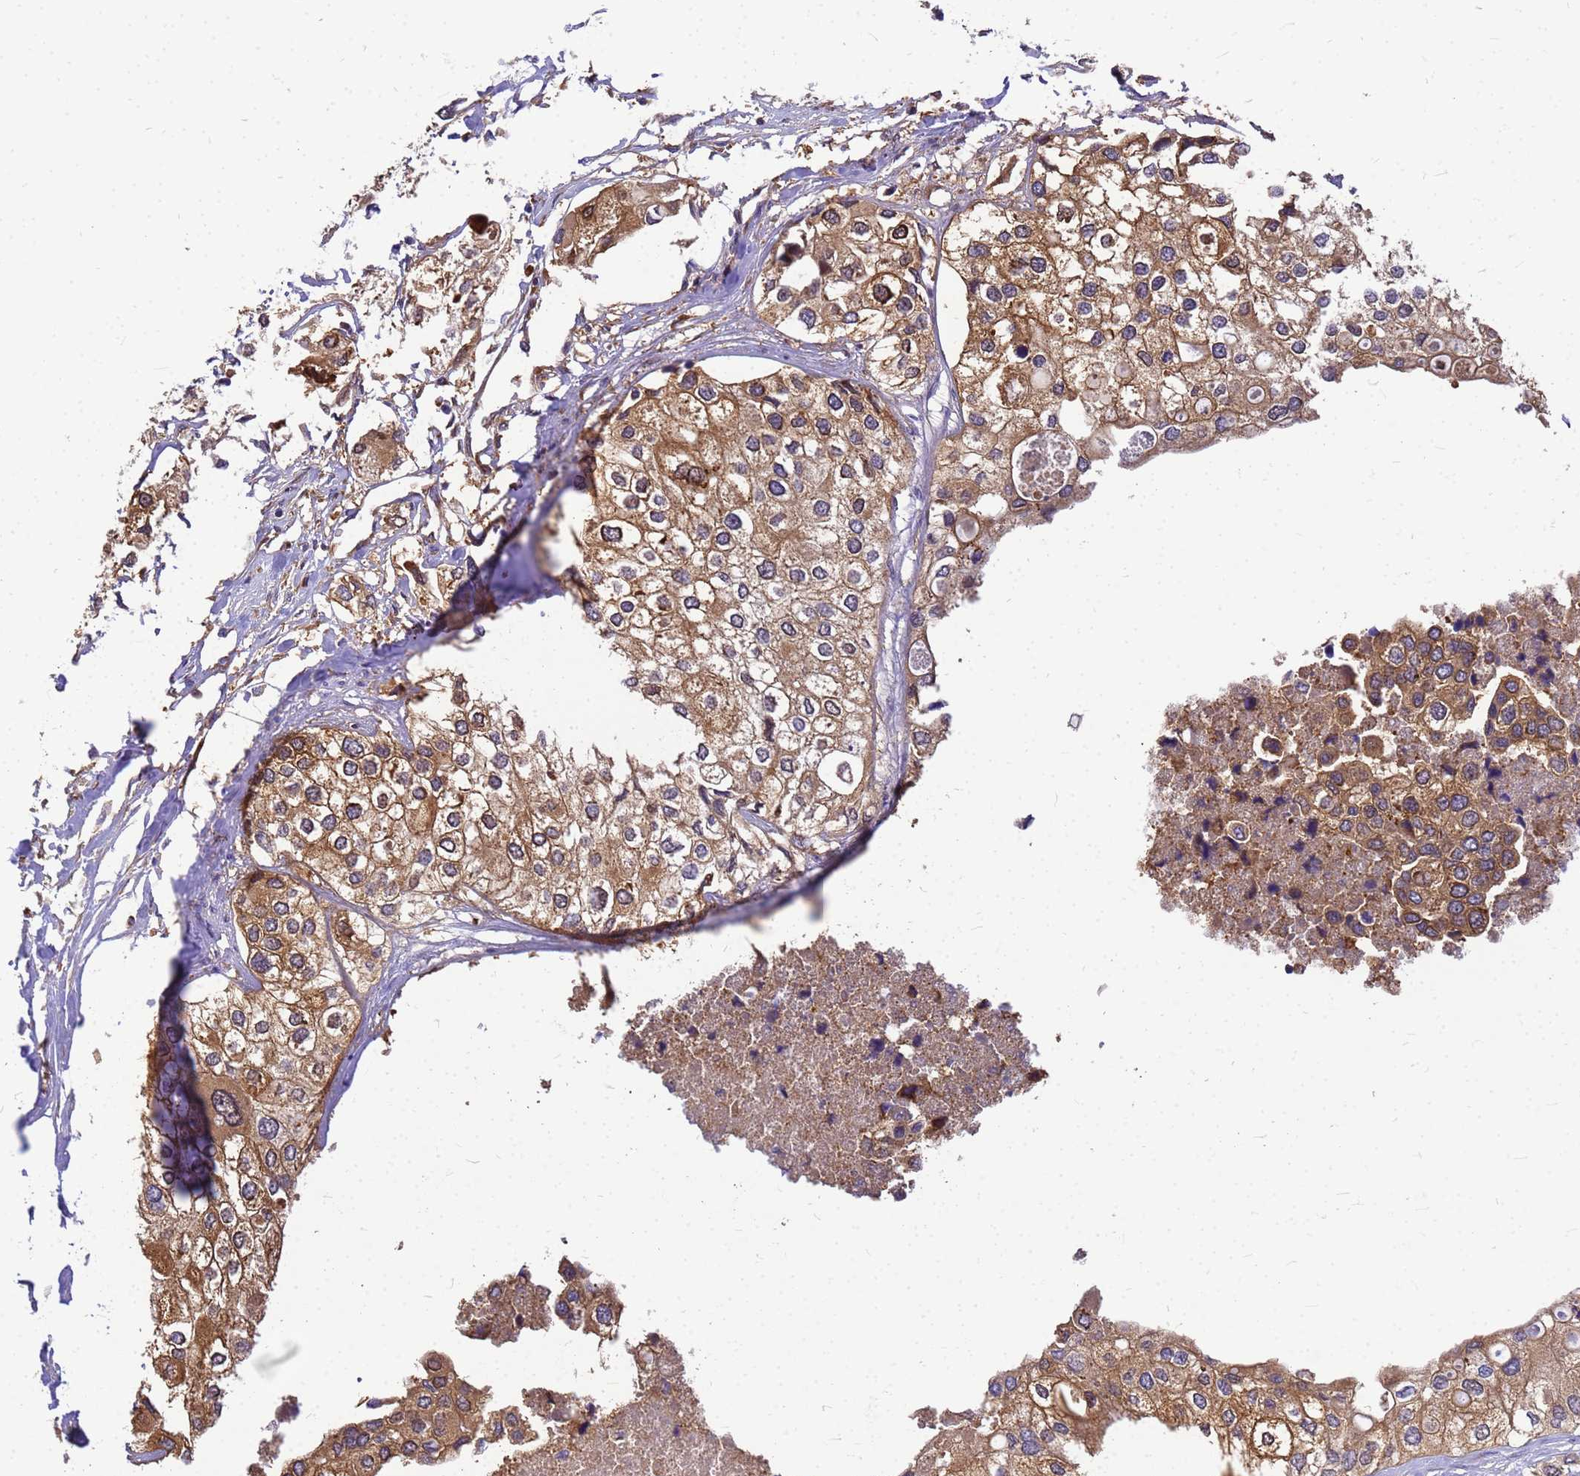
{"staining": {"intensity": "moderate", "quantity": ">75%", "location": "cytoplasmic/membranous"}, "tissue": "urothelial cancer", "cell_type": "Tumor cells", "image_type": "cancer", "snomed": [{"axis": "morphology", "description": "Urothelial carcinoma, High grade"}, {"axis": "topography", "description": "Urinary bladder"}], "caption": "There is medium levels of moderate cytoplasmic/membranous positivity in tumor cells of high-grade urothelial carcinoma, as demonstrated by immunohistochemical staining (brown color).", "gene": "GID4", "patient": {"sex": "male", "age": 64}}